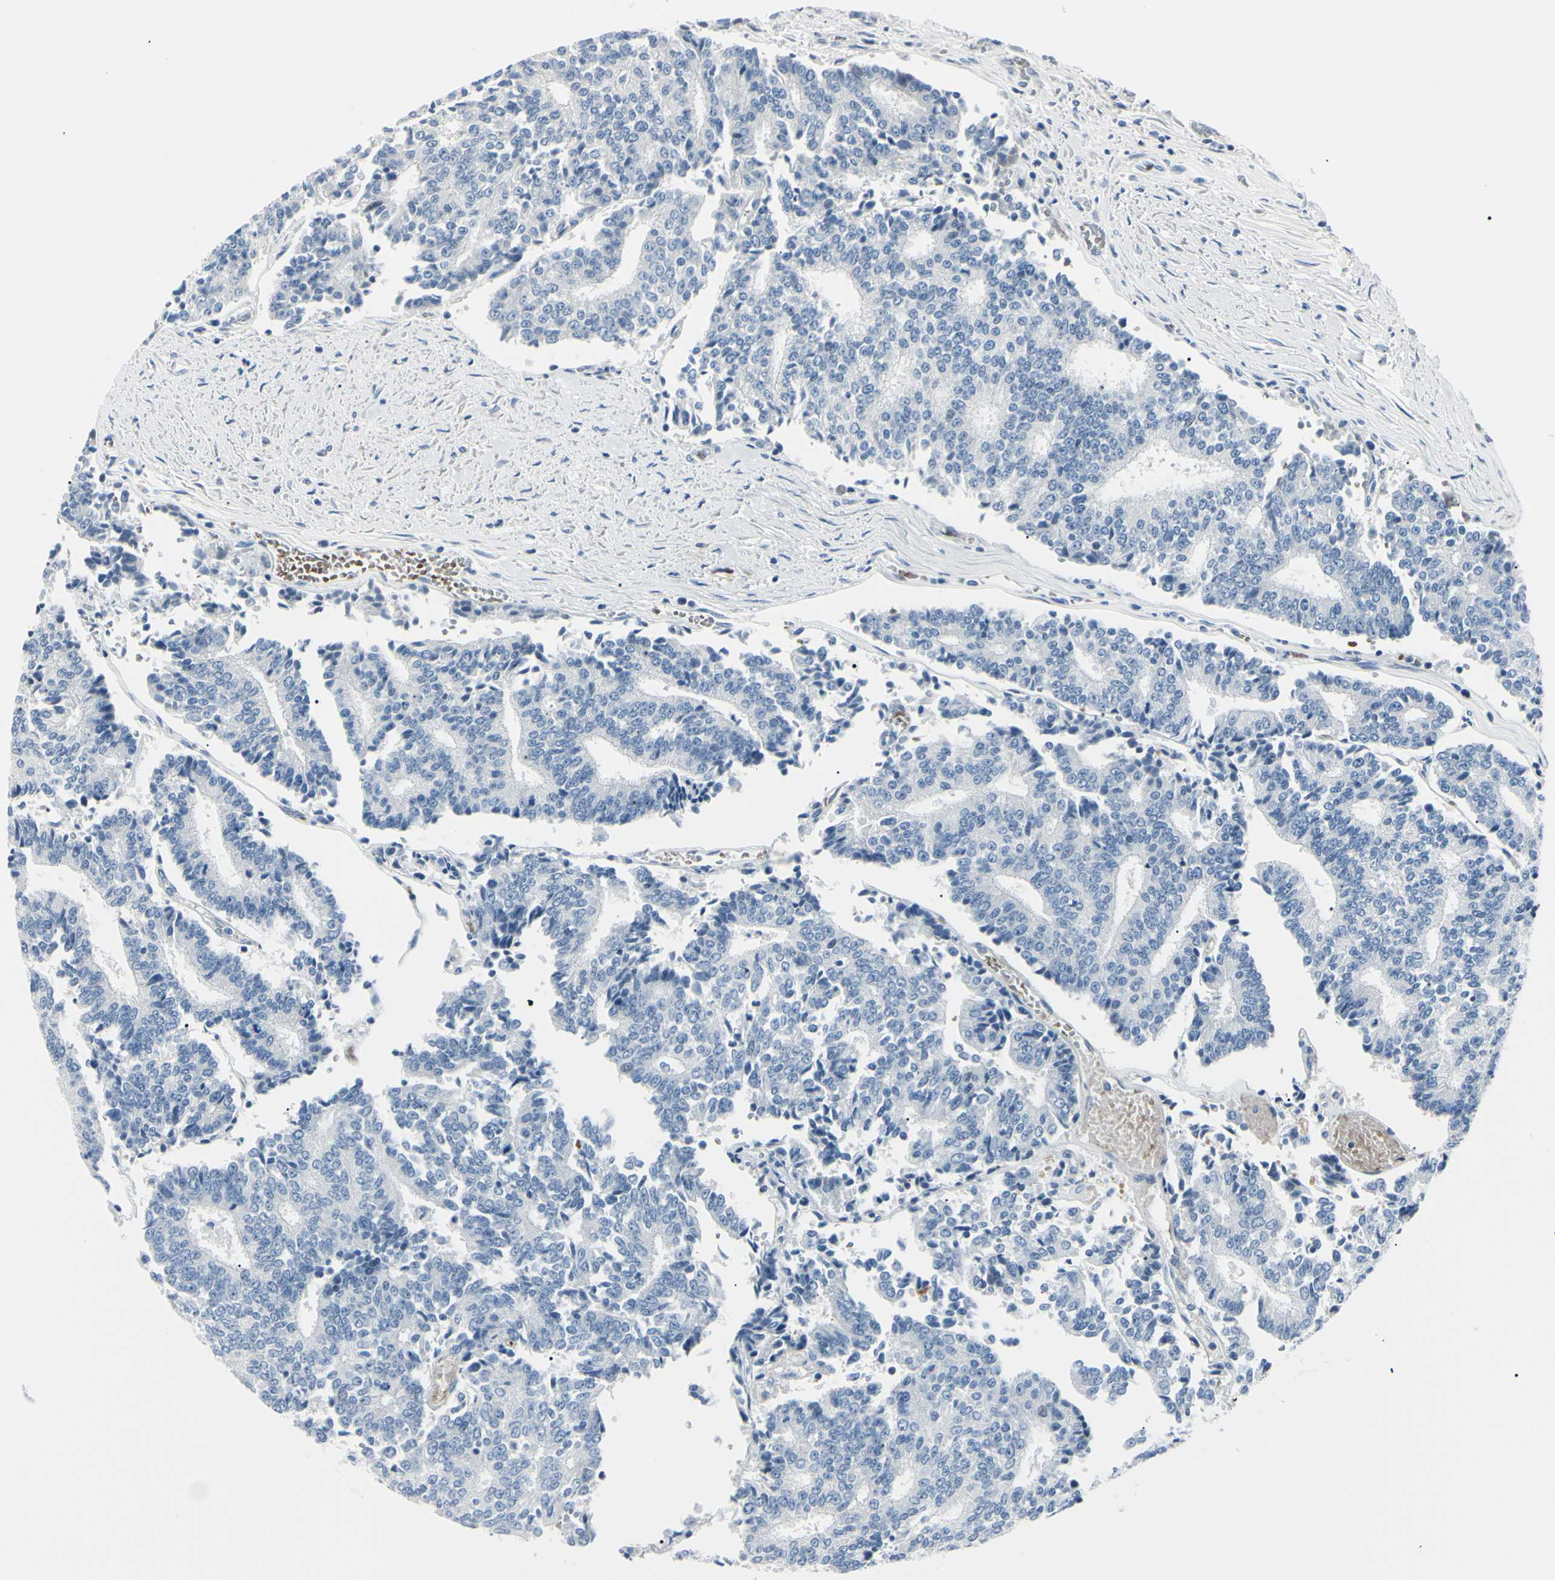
{"staining": {"intensity": "negative", "quantity": "none", "location": "none"}, "tissue": "prostate cancer", "cell_type": "Tumor cells", "image_type": "cancer", "snomed": [{"axis": "morphology", "description": "Normal tissue, NOS"}, {"axis": "morphology", "description": "Adenocarcinoma, High grade"}, {"axis": "topography", "description": "Prostate"}, {"axis": "topography", "description": "Seminal veicle"}], "caption": "This is a image of immunohistochemistry (IHC) staining of adenocarcinoma (high-grade) (prostate), which shows no staining in tumor cells.", "gene": "CA2", "patient": {"sex": "male", "age": 55}}